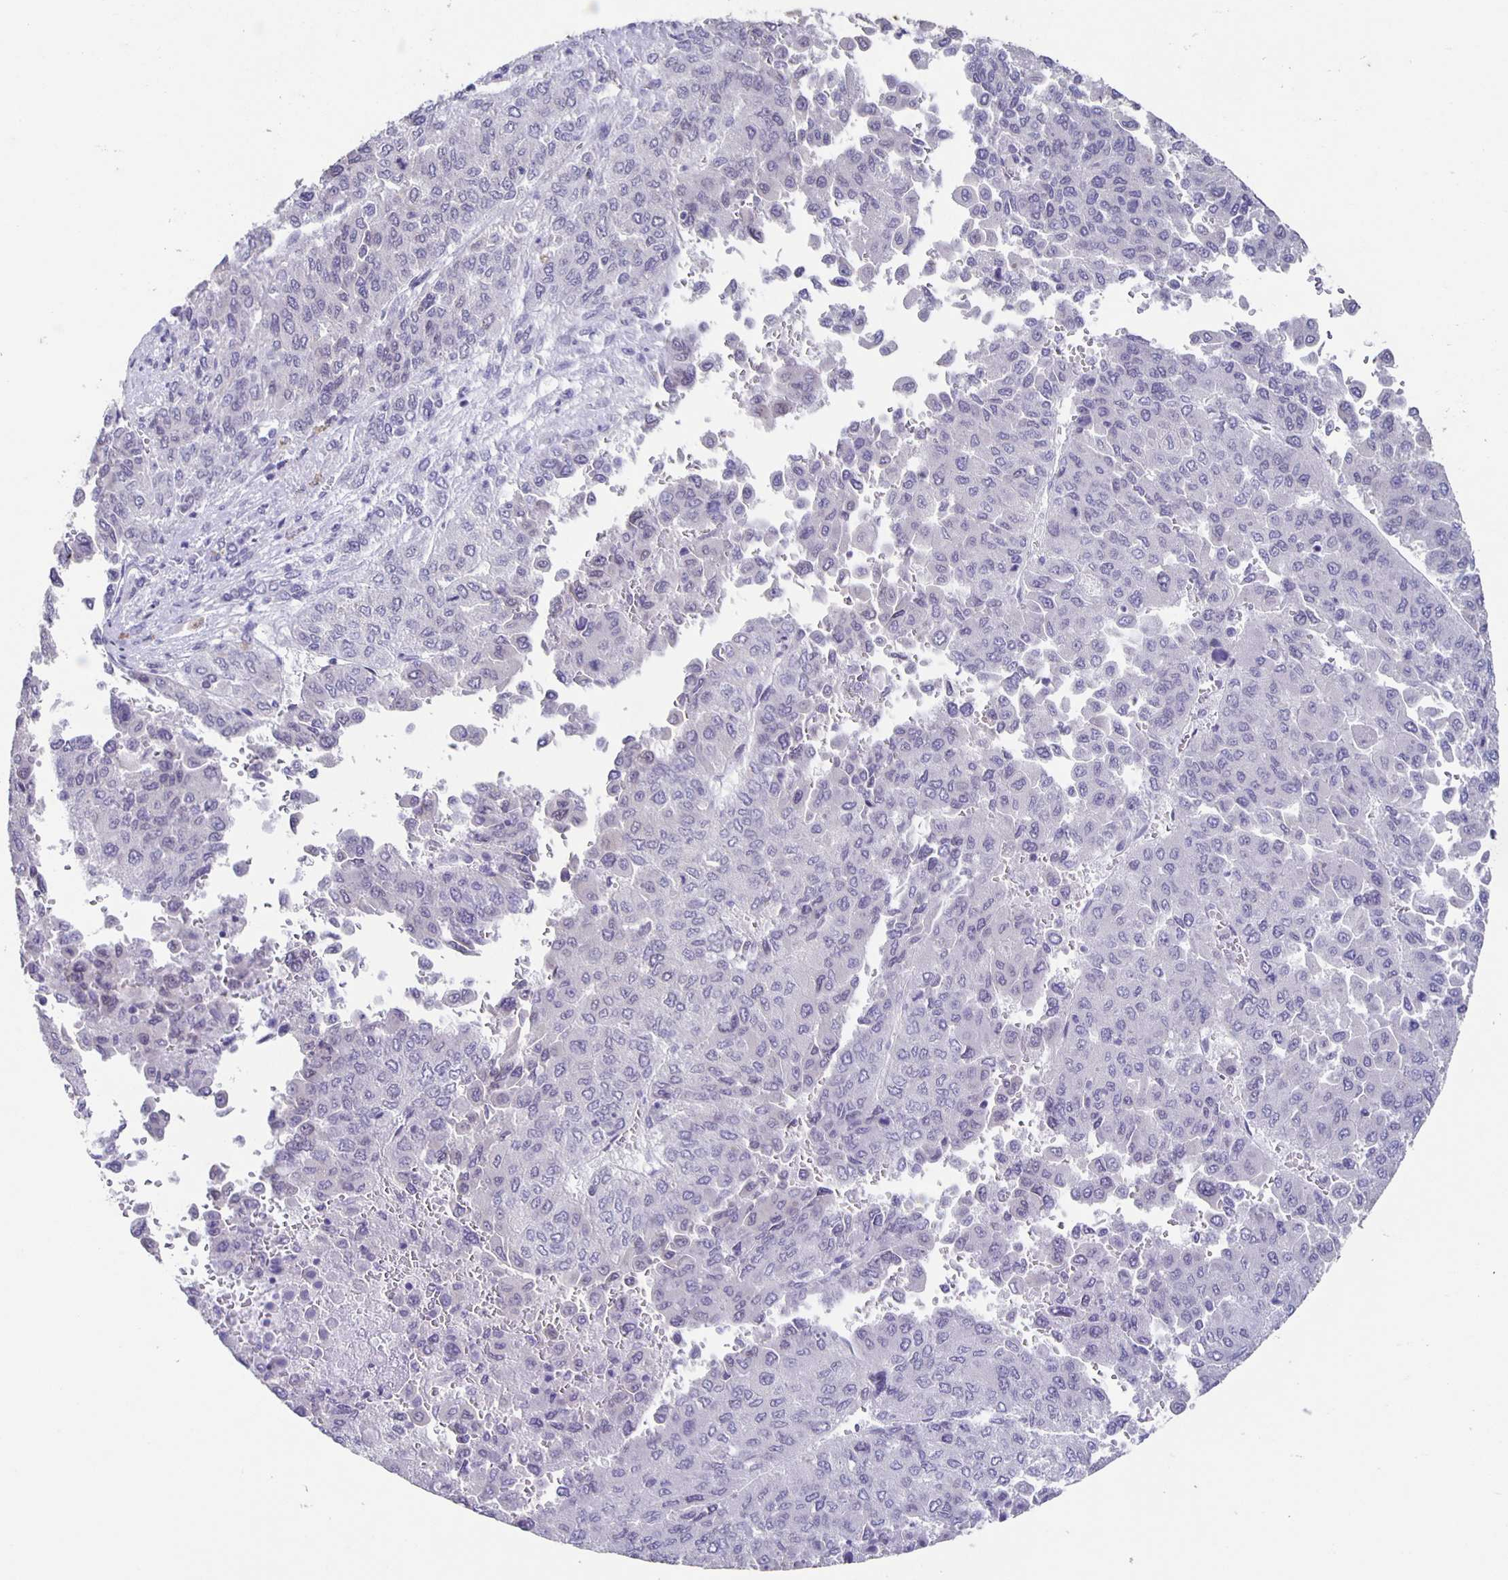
{"staining": {"intensity": "negative", "quantity": "none", "location": "none"}, "tissue": "liver cancer", "cell_type": "Tumor cells", "image_type": "cancer", "snomed": [{"axis": "morphology", "description": "Carcinoma, Hepatocellular, NOS"}, {"axis": "topography", "description": "Liver"}], "caption": "The immunohistochemistry image has no significant expression in tumor cells of hepatocellular carcinoma (liver) tissue.", "gene": "CARNS1", "patient": {"sex": "female", "age": 41}}